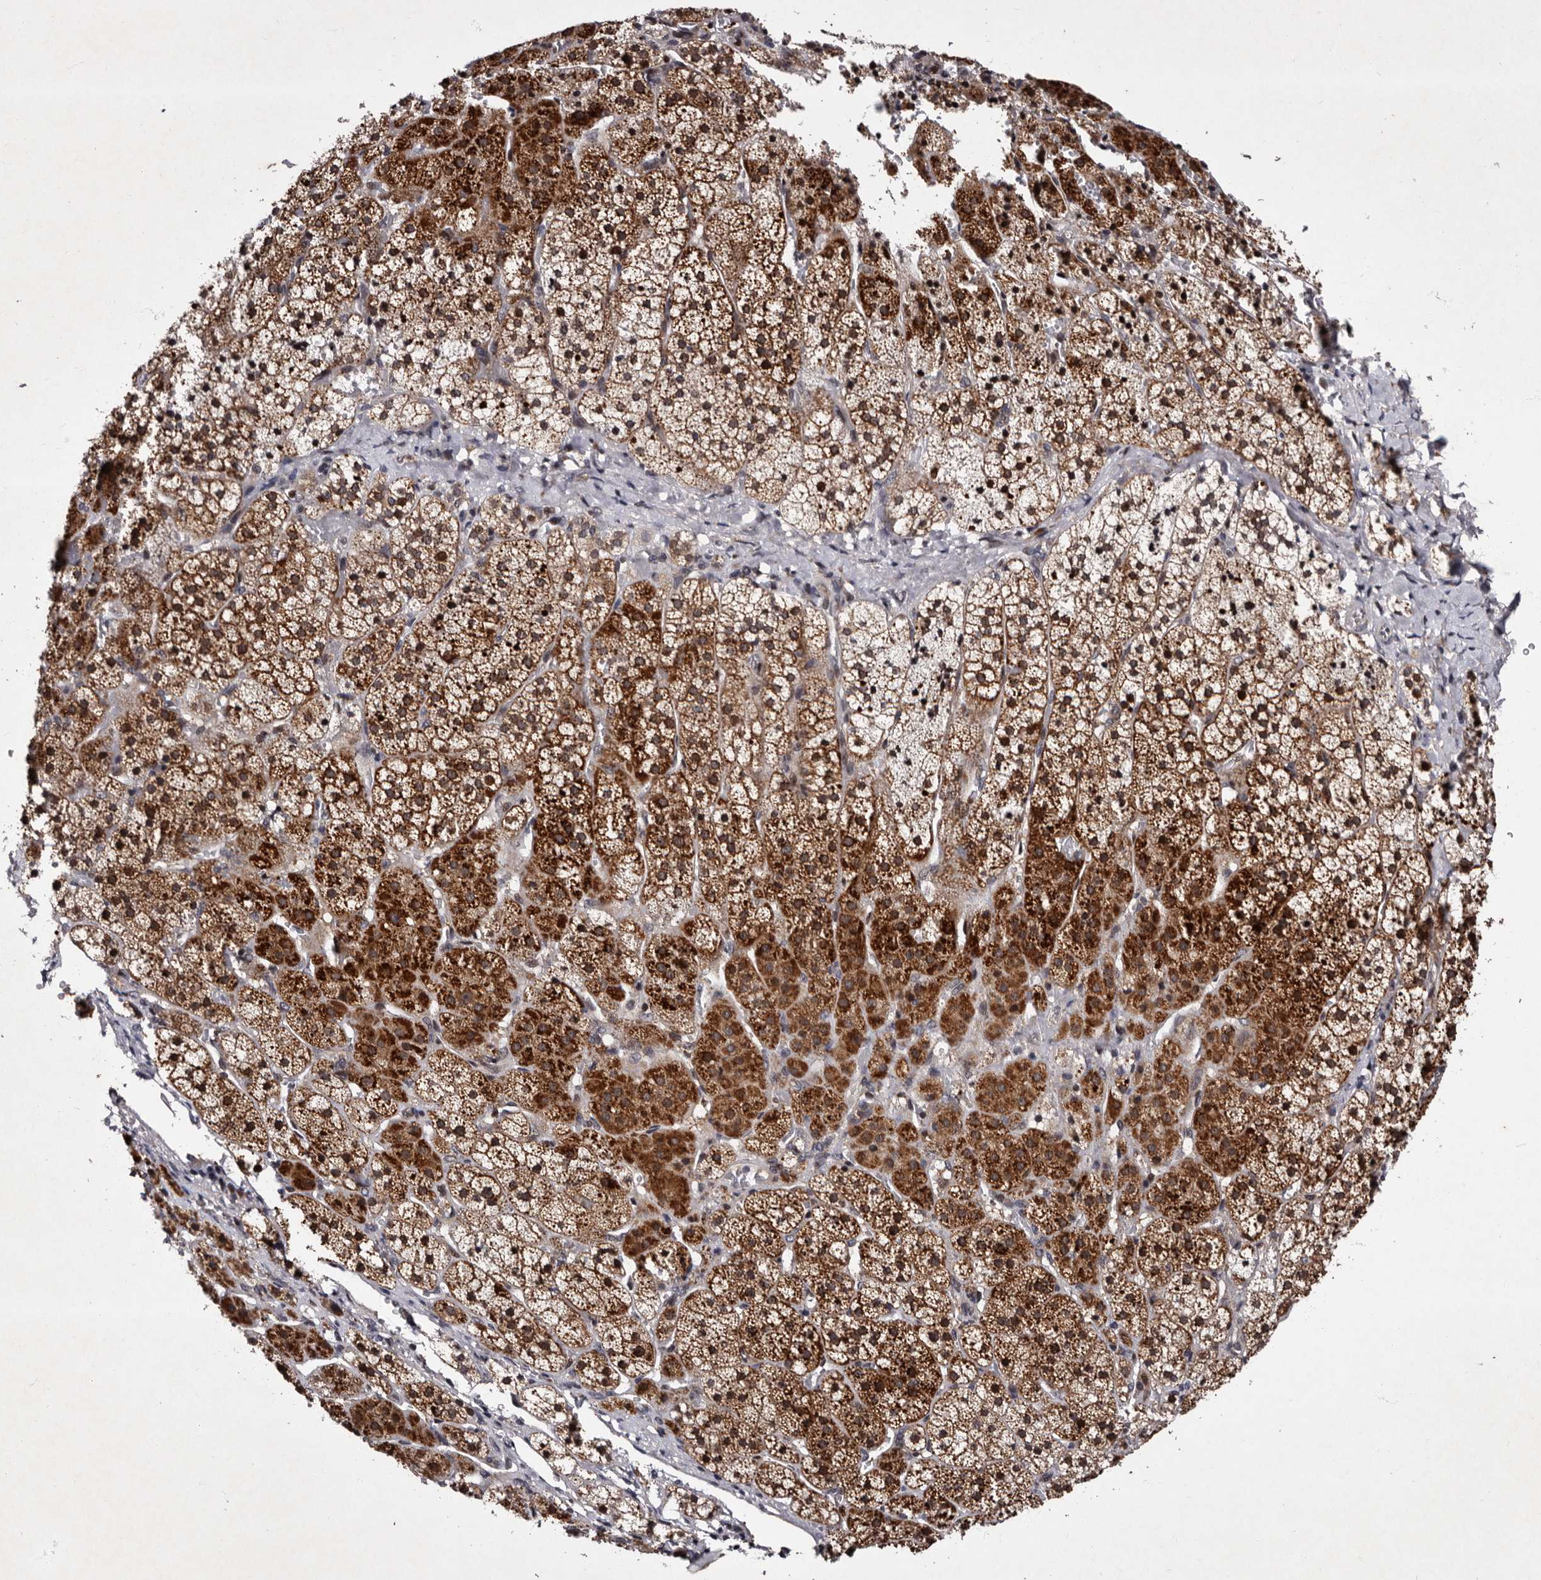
{"staining": {"intensity": "strong", "quantity": ">75%", "location": "cytoplasmic/membranous,nuclear"}, "tissue": "adrenal gland", "cell_type": "Glandular cells", "image_type": "normal", "snomed": [{"axis": "morphology", "description": "Normal tissue, NOS"}, {"axis": "topography", "description": "Adrenal gland"}], "caption": "A high-resolution image shows IHC staining of unremarkable adrenal gland, which reveals strong cytoplasmic/membranous,nuclear positivity in about >75% of glandular cells. The staining was performed using DAB, with brown indicating positive protein expression. Nuclei are stained blue with hematoxylin.", "gene": "TNKS", "patient": {"sex": "female", "age": 44}}